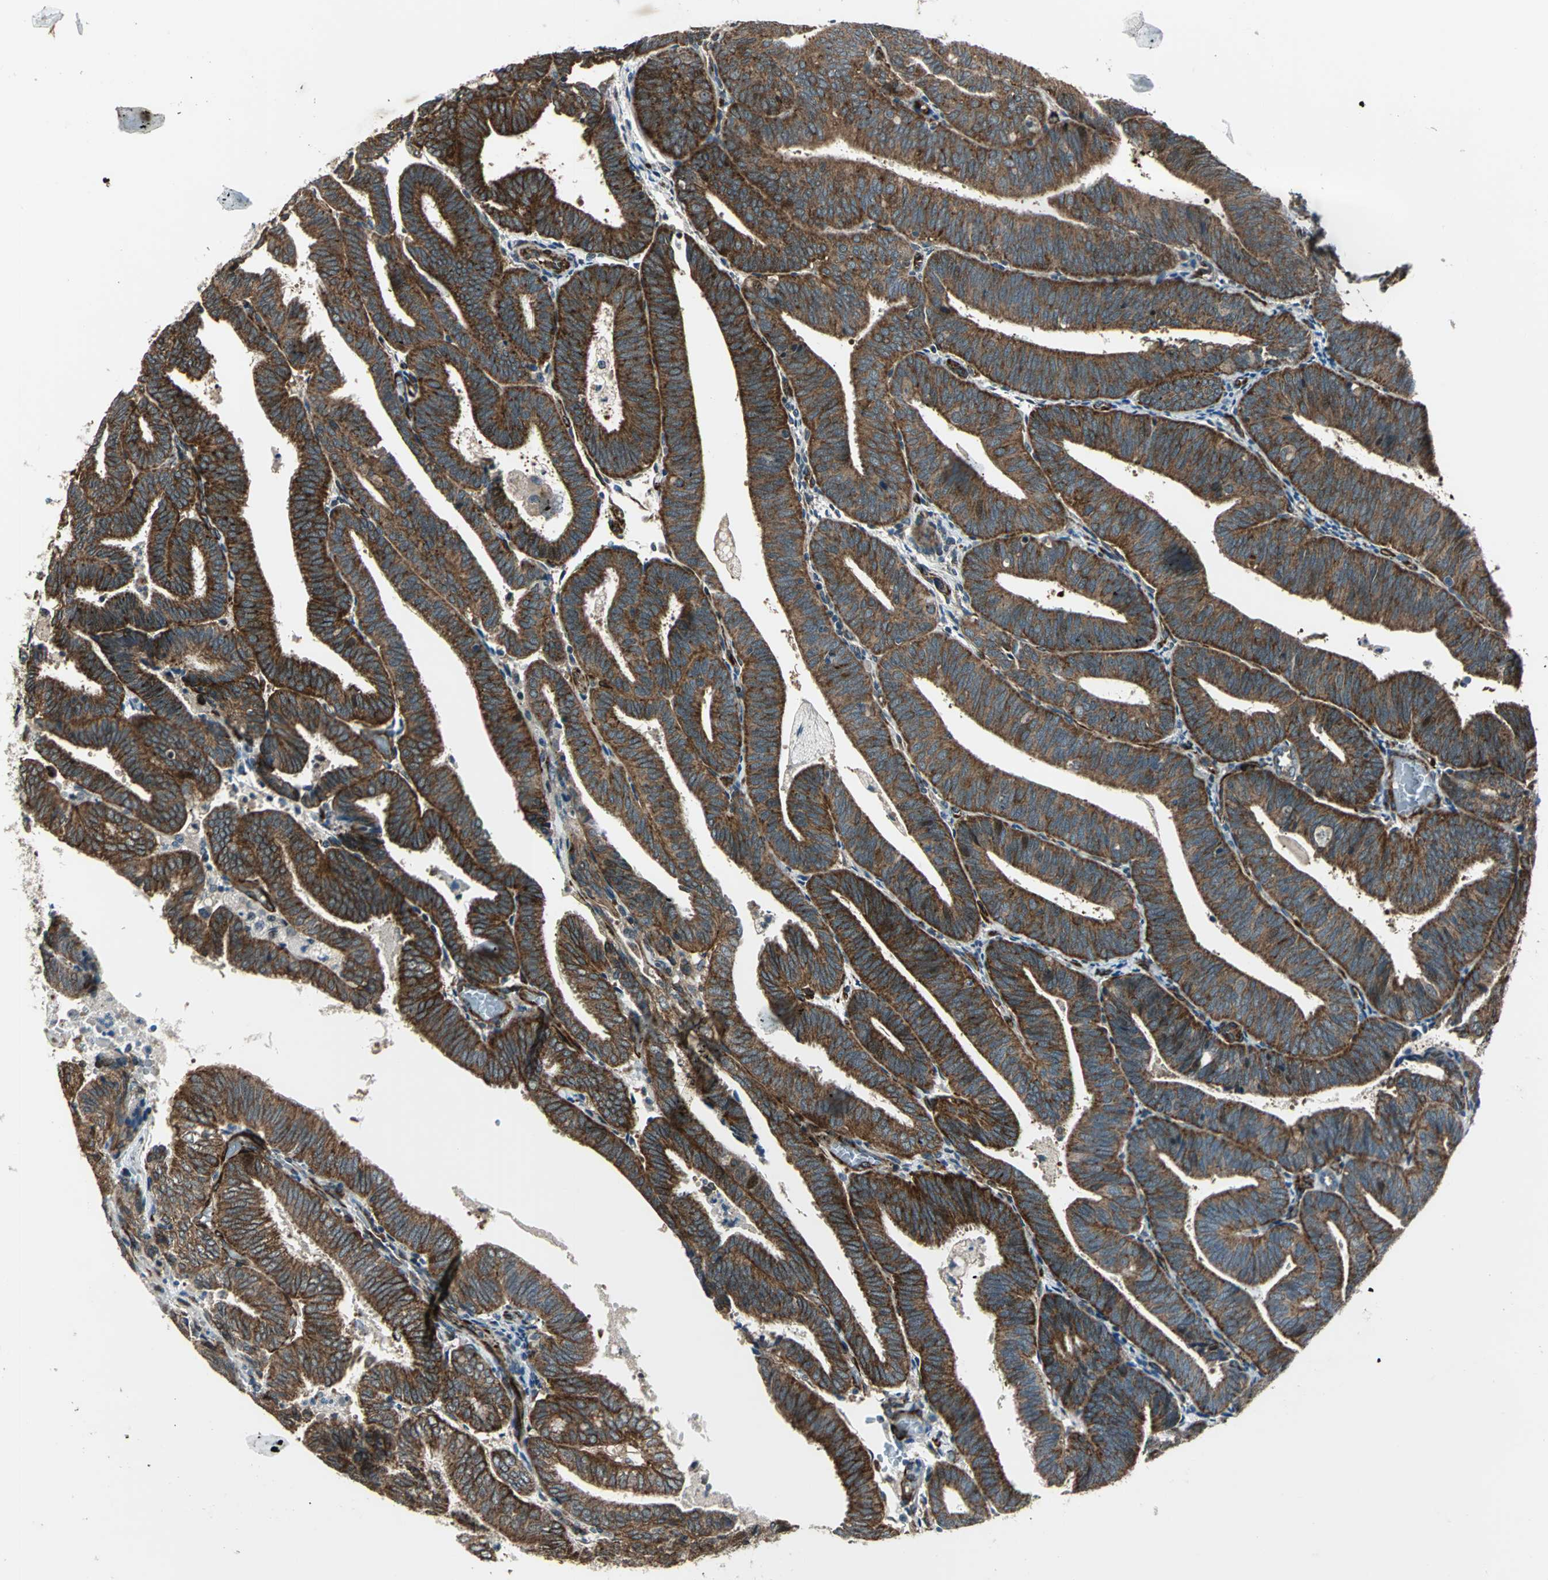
{"staining": {"intensity": "strong", "quantity": ">75%", "location": "cytoplasmic/membranous"}, "tissue": "endometrial cancer", "cell_type": "Tumor cells", "image_type": "cancer", "snomed": [{"axis": "morphology", "description": "Adenocarcinoma, NOS"}, {"axis": "topography", "description": "Uterus"}], "caption": "The image demonstrates a brown stain indicating the presence of a protein in the cytoplasmic/membranous of tumor cells in endometrial cancer (adenocarcinoma). (IHC, brightfield microscopy, high magnification).", "gene": "EXD2", "patient": {"sex": "female", "age": 60}}